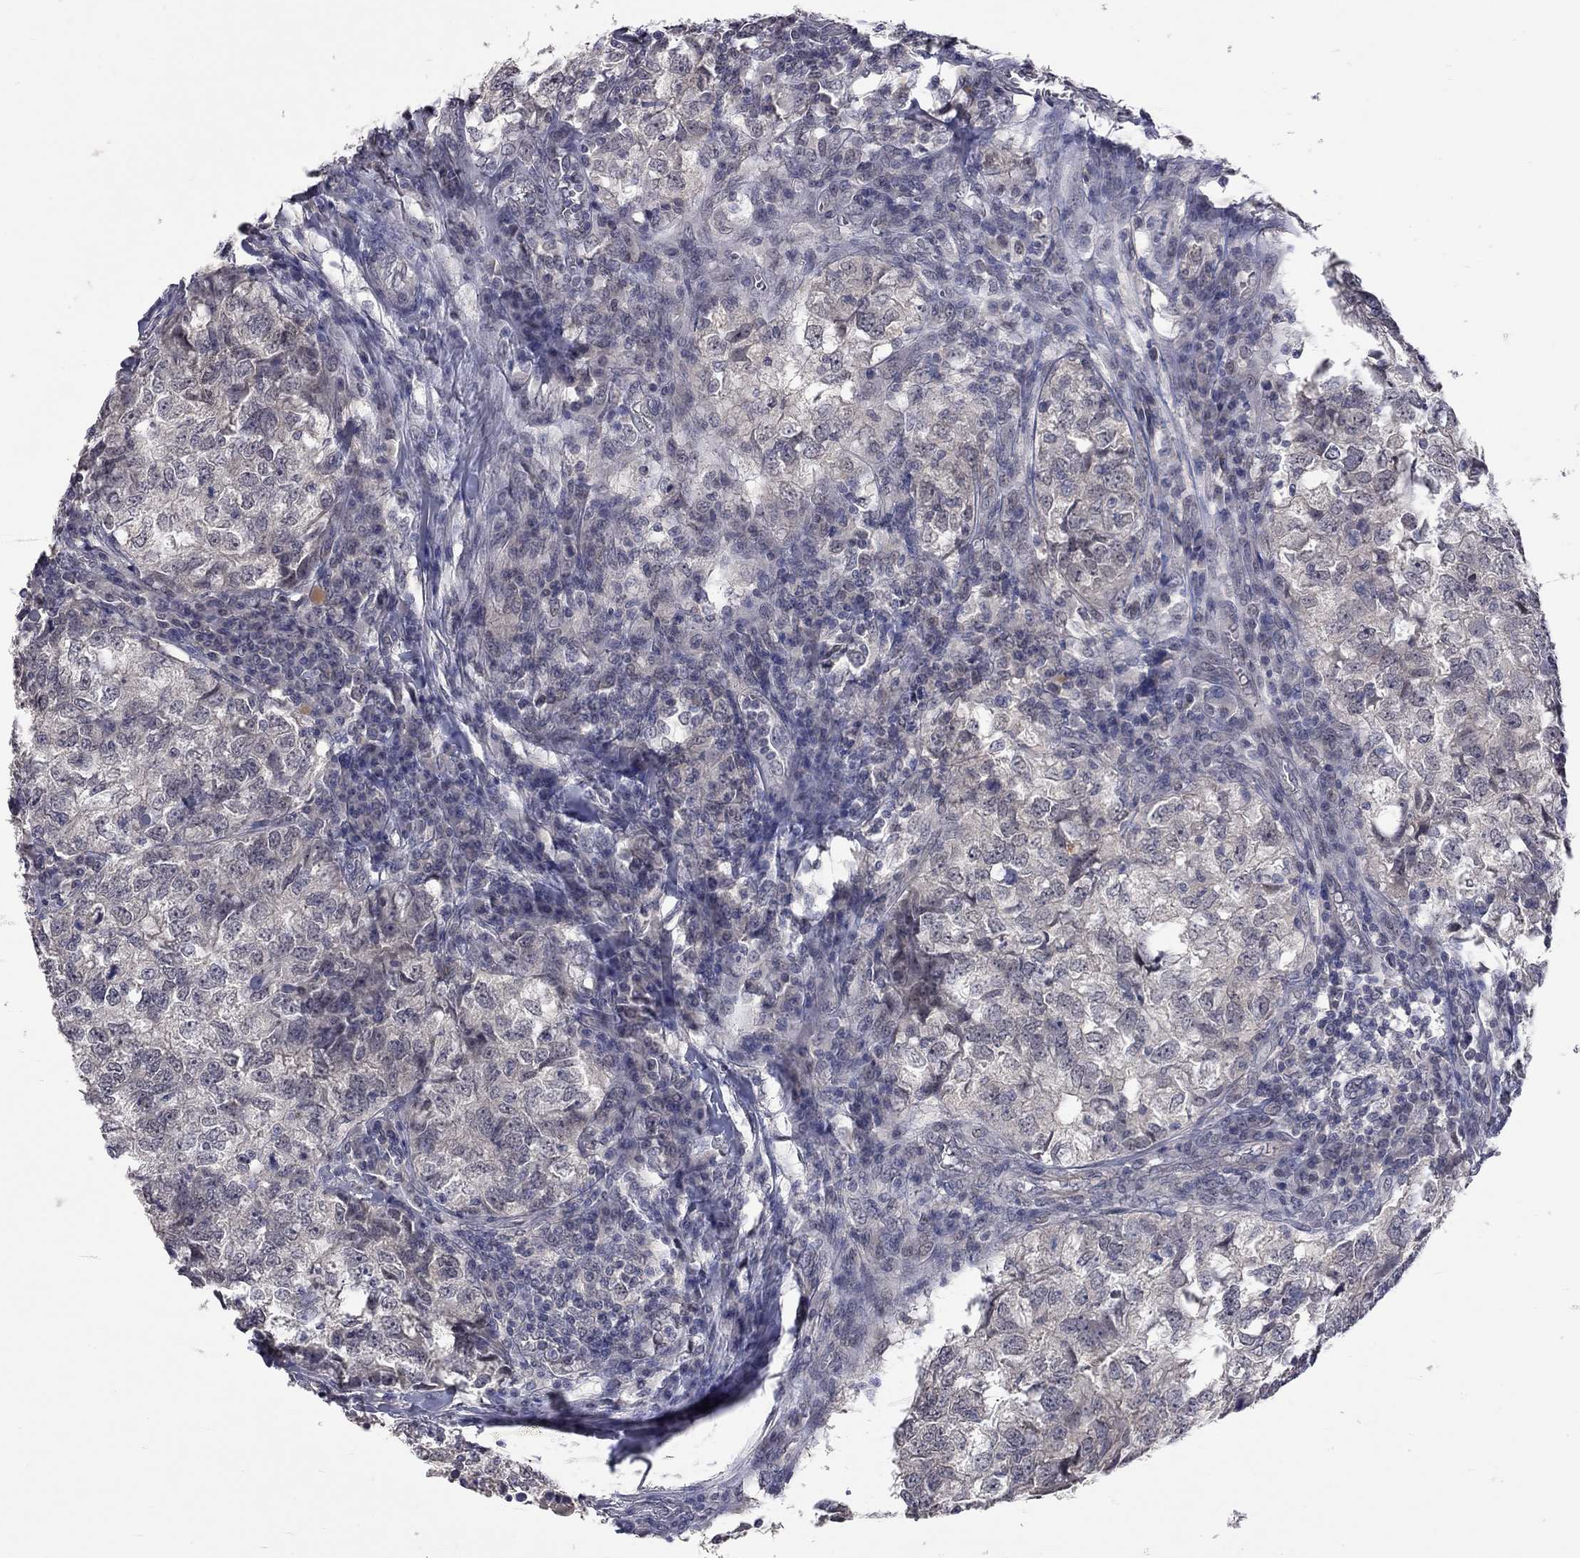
{"staining": {"intensity": "negative", "quantity": "none", "location": "none"}, "tissue": "breast cancer", "cell_type": "Tumor cells", "image_type": "cancer", "snomed": [{"axis": "morphology", "description": "Duct carcinoma"}, {"axis": "topography", "description": "Breast"}], "caption": "Tumor cells are negative for brown protein staining in infiltrating ductal carcinoma (breast). The staining is performed using DAB brown chromogen with nuclei counter-stained in using hematoxylin.", "gene": "FABP12", "patient": {"sex": "female", "age": 30}}